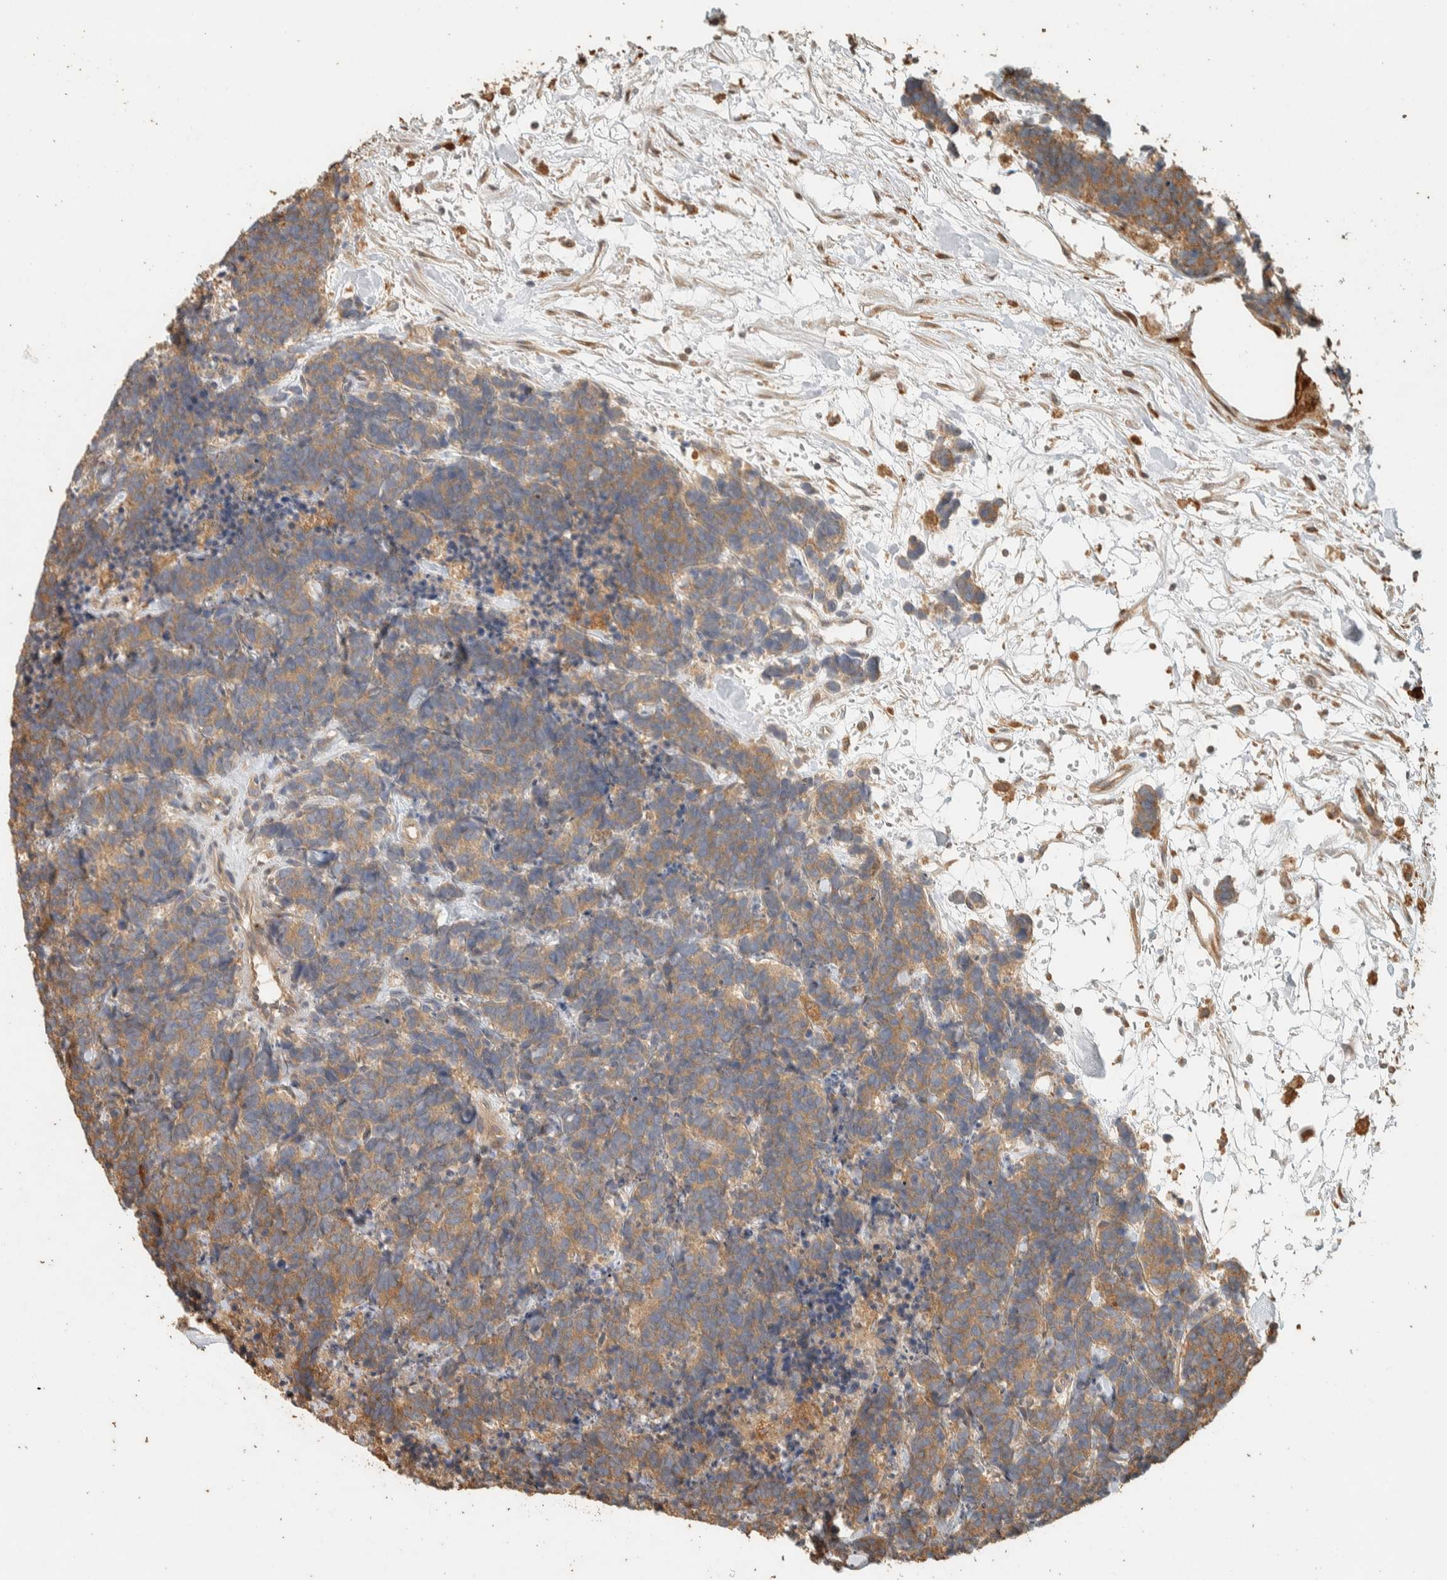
{"staining": {"intensity": "moderate", "quantity": ">75%", "location": "cytoplasmic/membranous"}, "tissue": "carcinoid", "cell_type": "Tumor cells", "image_type": "cancer", "snomed": [{"axis": "morphology", "description": "Carcinoma, NOS"}, {"axis": "morphology", "description": "Carcinoid, malignant, NOS"}, {"axis": "topography", "description": "Urinary bladder"}], "caption": "A photomicrograph of human carcinoid stained for a protein reveals moderate cytoplasmic/membranous brown staining in tumor cells. Using DAB (3,3'-diaminobenzidine) (brown) and hematoxylin (blue) stains, captured at high magnification using brightfield microscopy.", "gene": "EXOC7", "patient": {"sex": "male", "age": 57}}